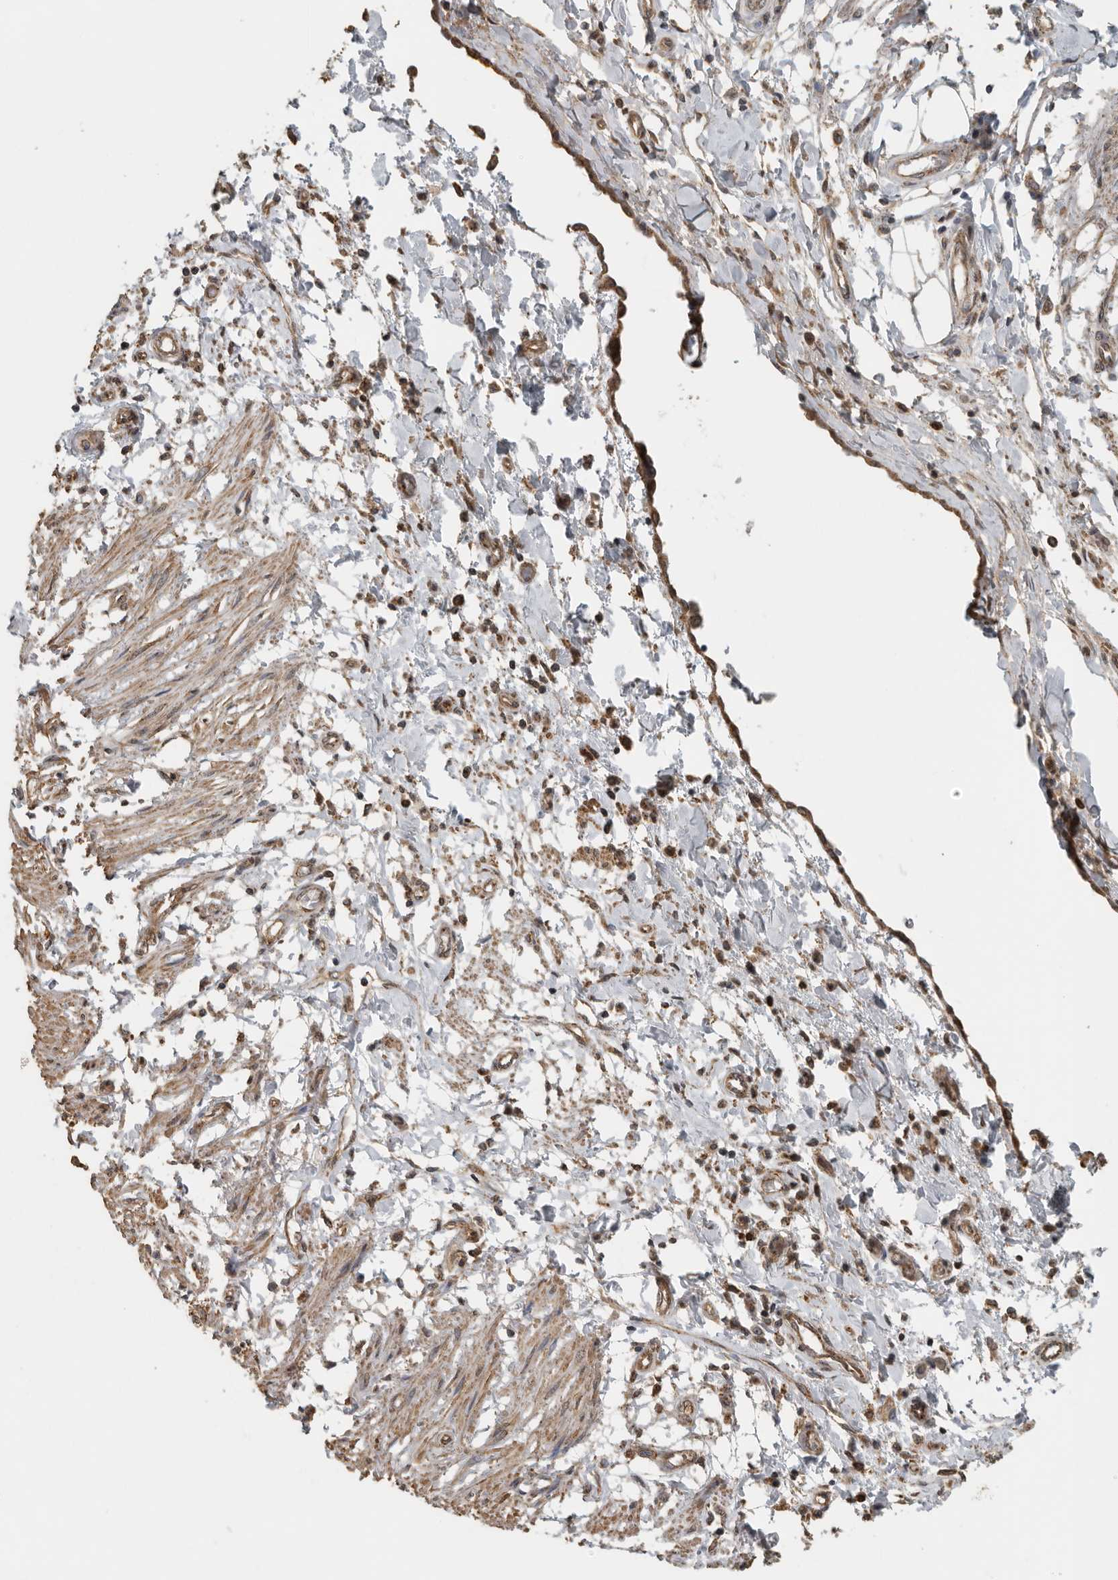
{"staining": {"intensity": "weak", "quantity": ">75%", "location": "cytoplasmic/membranous"}, "tissue": "smooth muscle", "cell_type": "Smooth muscle cells", "image_type": "normal", "snomed": [{"axis": "morphology", "description": "Normal tissue, NOS"}, {"axis": "morphology", "description": "Adenocarcinoma, NOS"}, {"axis": "topography", "description": "Smooth muscle"}, {"axis": "topography", "description": "Colon"}], "caption": "IHC staining of benign smooth muscle, which displays low levels of weak cytoplasmic/membranous staining in about >75% of smooth muscle cells indicating weak cytoplasmic/membranous protein positivity. The staining was performed using DAB (brown) for protein detection and nuclei were counterstained in hematoxylin (blue).", "gene": "AFAP1", "patient": {"sex": "male", "age": 14}}